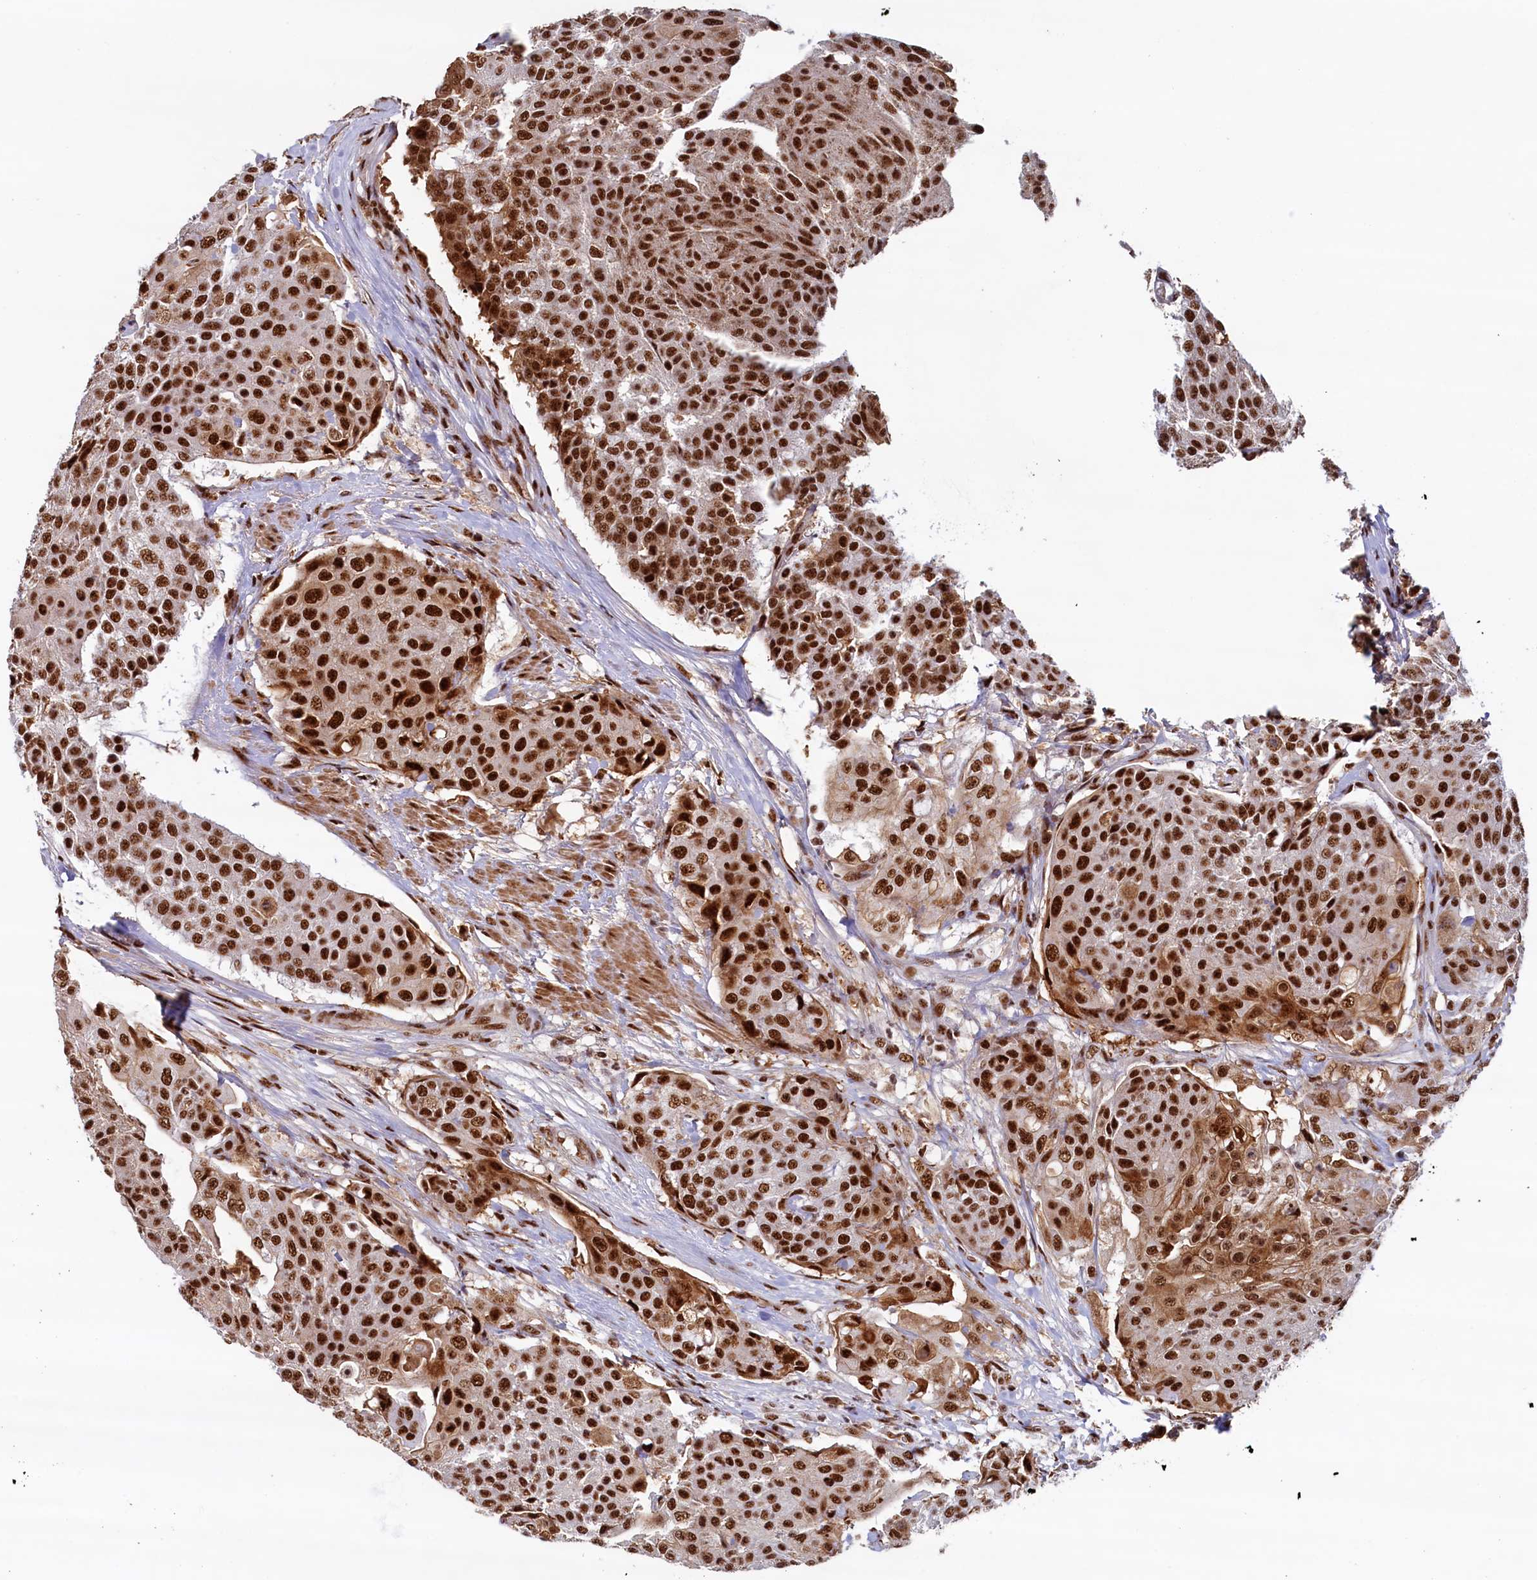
{"staining": {"intensity": "strong", "quantity": ">75%", "location": "nuclear"}, "tissue": "urothelial cancer", "cell_type": "Tumor cells", "image_type": "cancer", "snomed": [{"axis": "morphology", "description": "Urothelial carcinoma, High grade"}, {"axis": "topography", "description": "Urinary bladder"}], "caption": "IHC photomicrograph of urothelial cancer stained for a protein (brown), which exhibits high levels of strong nuclear staining in about >75% of tumor cells.", "gene": "ZC3H18", "patient": {"sex": "female", "age": 63}}